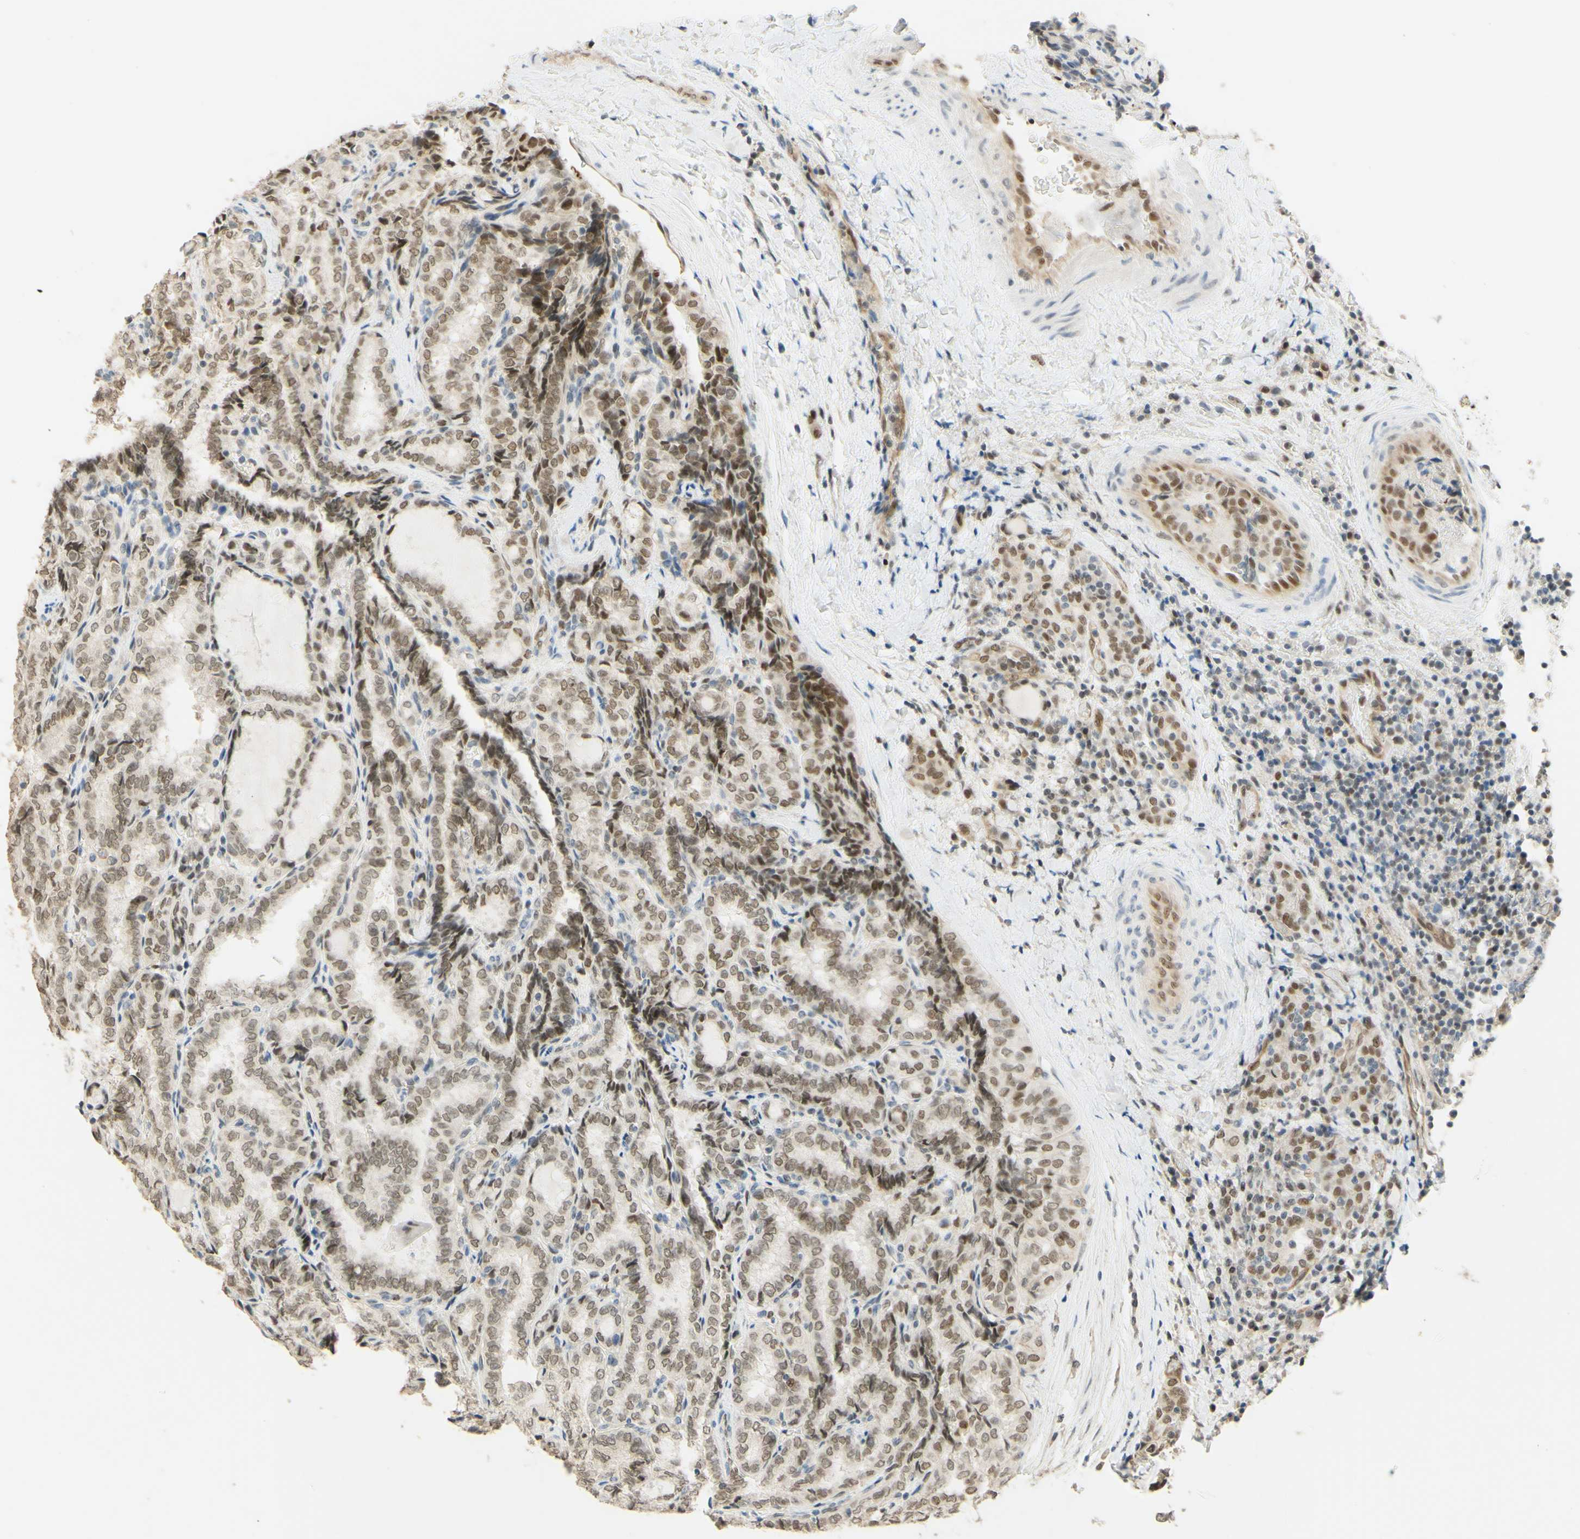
{"staining": {"intensity": "strong", "quantity": ">75%", "location": "nuclear"}, "tissue": "thyroid cancer", "cell_type": "Tumor cells", "image_type": "cancer", "snomed": [{"axis": "morphology", "description": "Normal tissue, NOS"}, {"axis": "morphology", "description": "Papillary adenocarcinoma, NOS"}, {"axis": "topography", "description": "Thyroid gland"}], "caption": "This photomicrograph exhibits thyroid cancer stained with IHC to label a protein in brown. The nuclear of tumor cells show strong positivity for the protein. Nuclei are counter-stained blue.", "gene": "POLB", "patient": {"sex": "female", "age": 30}}